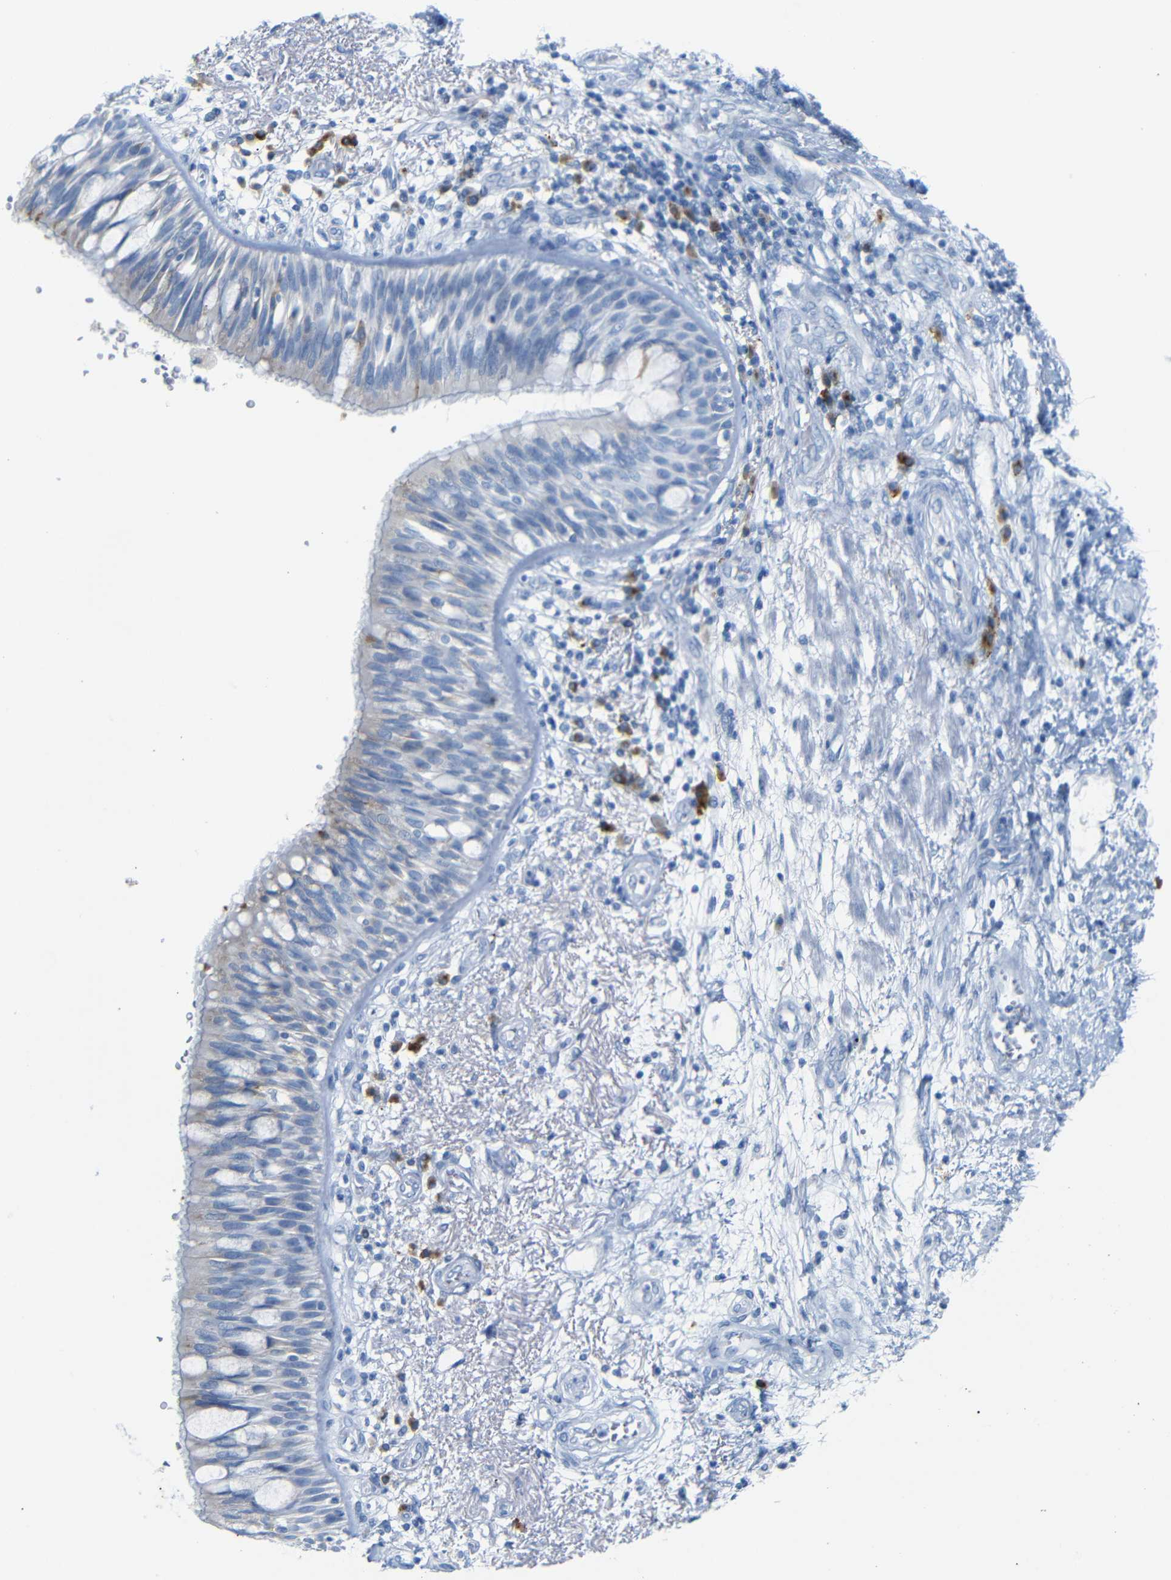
{"staining": {"intensity": "weak", "quantity": "<25%", "location": "cytoplasmic/membranous"}, "tissue": "bronchus", "cell_type": "Respiratory epithelial cells", "image_type": "normal", "snomed": [{"axis": "morphology", "description": "Normal tissue, NOS"}, {"axis": "morphology", "description": "Adenocarcinoma, NOS"}, {"axis": "morphology", "description": "Adenocarcinoma, metastatic, NOS"}, {"axis": "topography", "description": "Lymph node"}, {"axis": "topography", "description": "Bronchus"}, {"axis": "topography", "description": "Lung"}], "caption": "Micrograph shows no significant protein expression in respiratory epithelial cells of benign bronchus.", "gene": "FCRL1", "patient": {"sex": "female", "age": 54}}